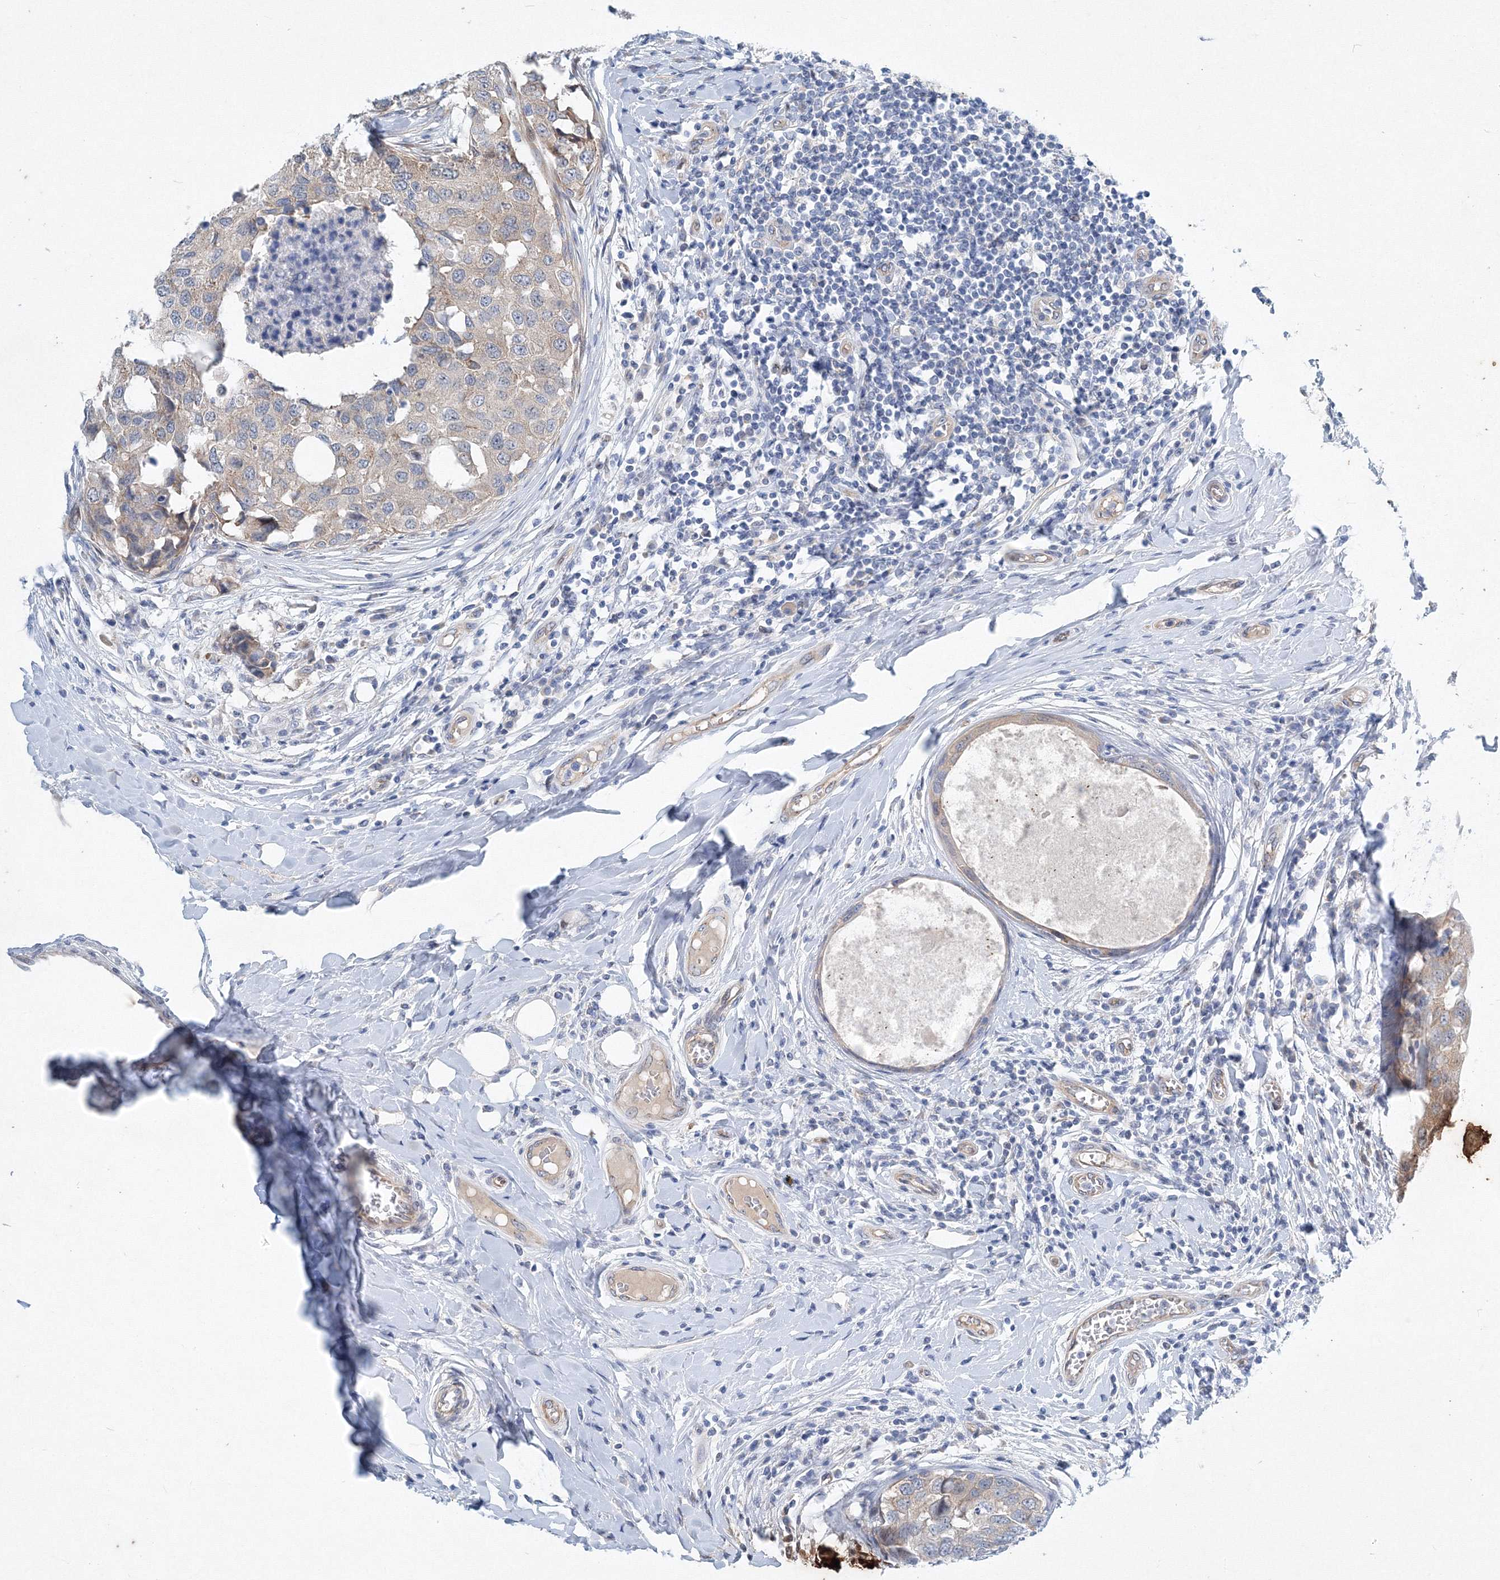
{"staining": {"intensity": "weak", "quantity": "<25%", "location": "cytoplasmic/membranous"}, "tissue": "breast cancer", "cell_type": "Tumor cells", "image_type": "cancer", "snomed": [{"axis": "morphology", "description": "Duct carcinoma"}, {"axis": "topography", "description": "Breast"}], "caption": "An immunohistochemistry micrograph of breast cancer is shown. There is no staining in tumor cells of breast cancer.", "gene": "TANC1", "patient": {"sex": "female", "age": 27}}